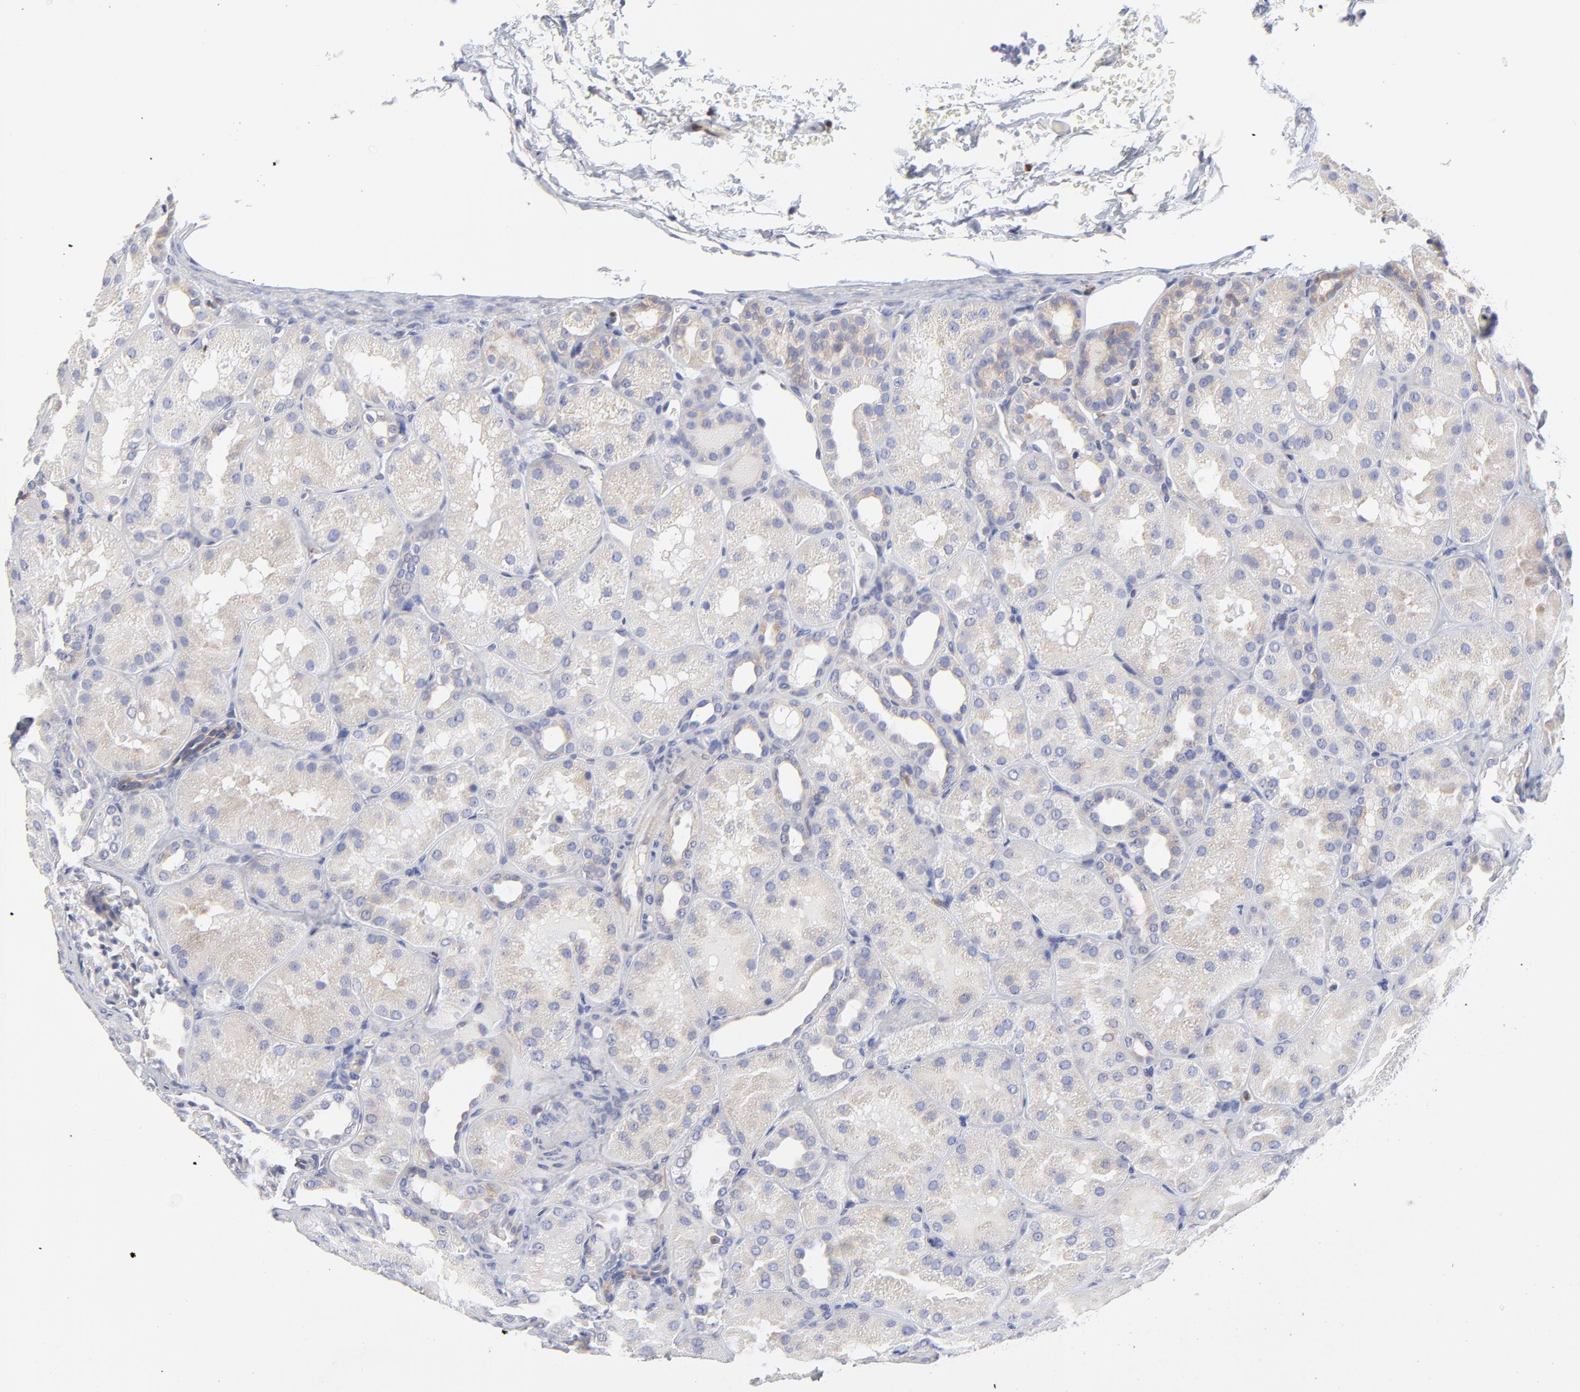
{"staining": {"intensity": "weak", "quantity": "<25%", "location": "cytoplasmic/membranous"}, "tissue": "kidney", "cell_type": "Cells in glomeruli", "image_type": "normal", "snomed": [{"axis": "morphology", "description": "Normal tissue, NOS"}, {"axis": "topography", "description": "Kidney"}], "caption": "Cells in glomeruli show no significant staining in benign kidney. (Stains: DAB immunohistochemistry with hematoxylin counter stain, Microscopy: brightfield microscopy at high magnification).", "gene": "MOSPD2", "patient": {"sex": "male", "age": 28}}